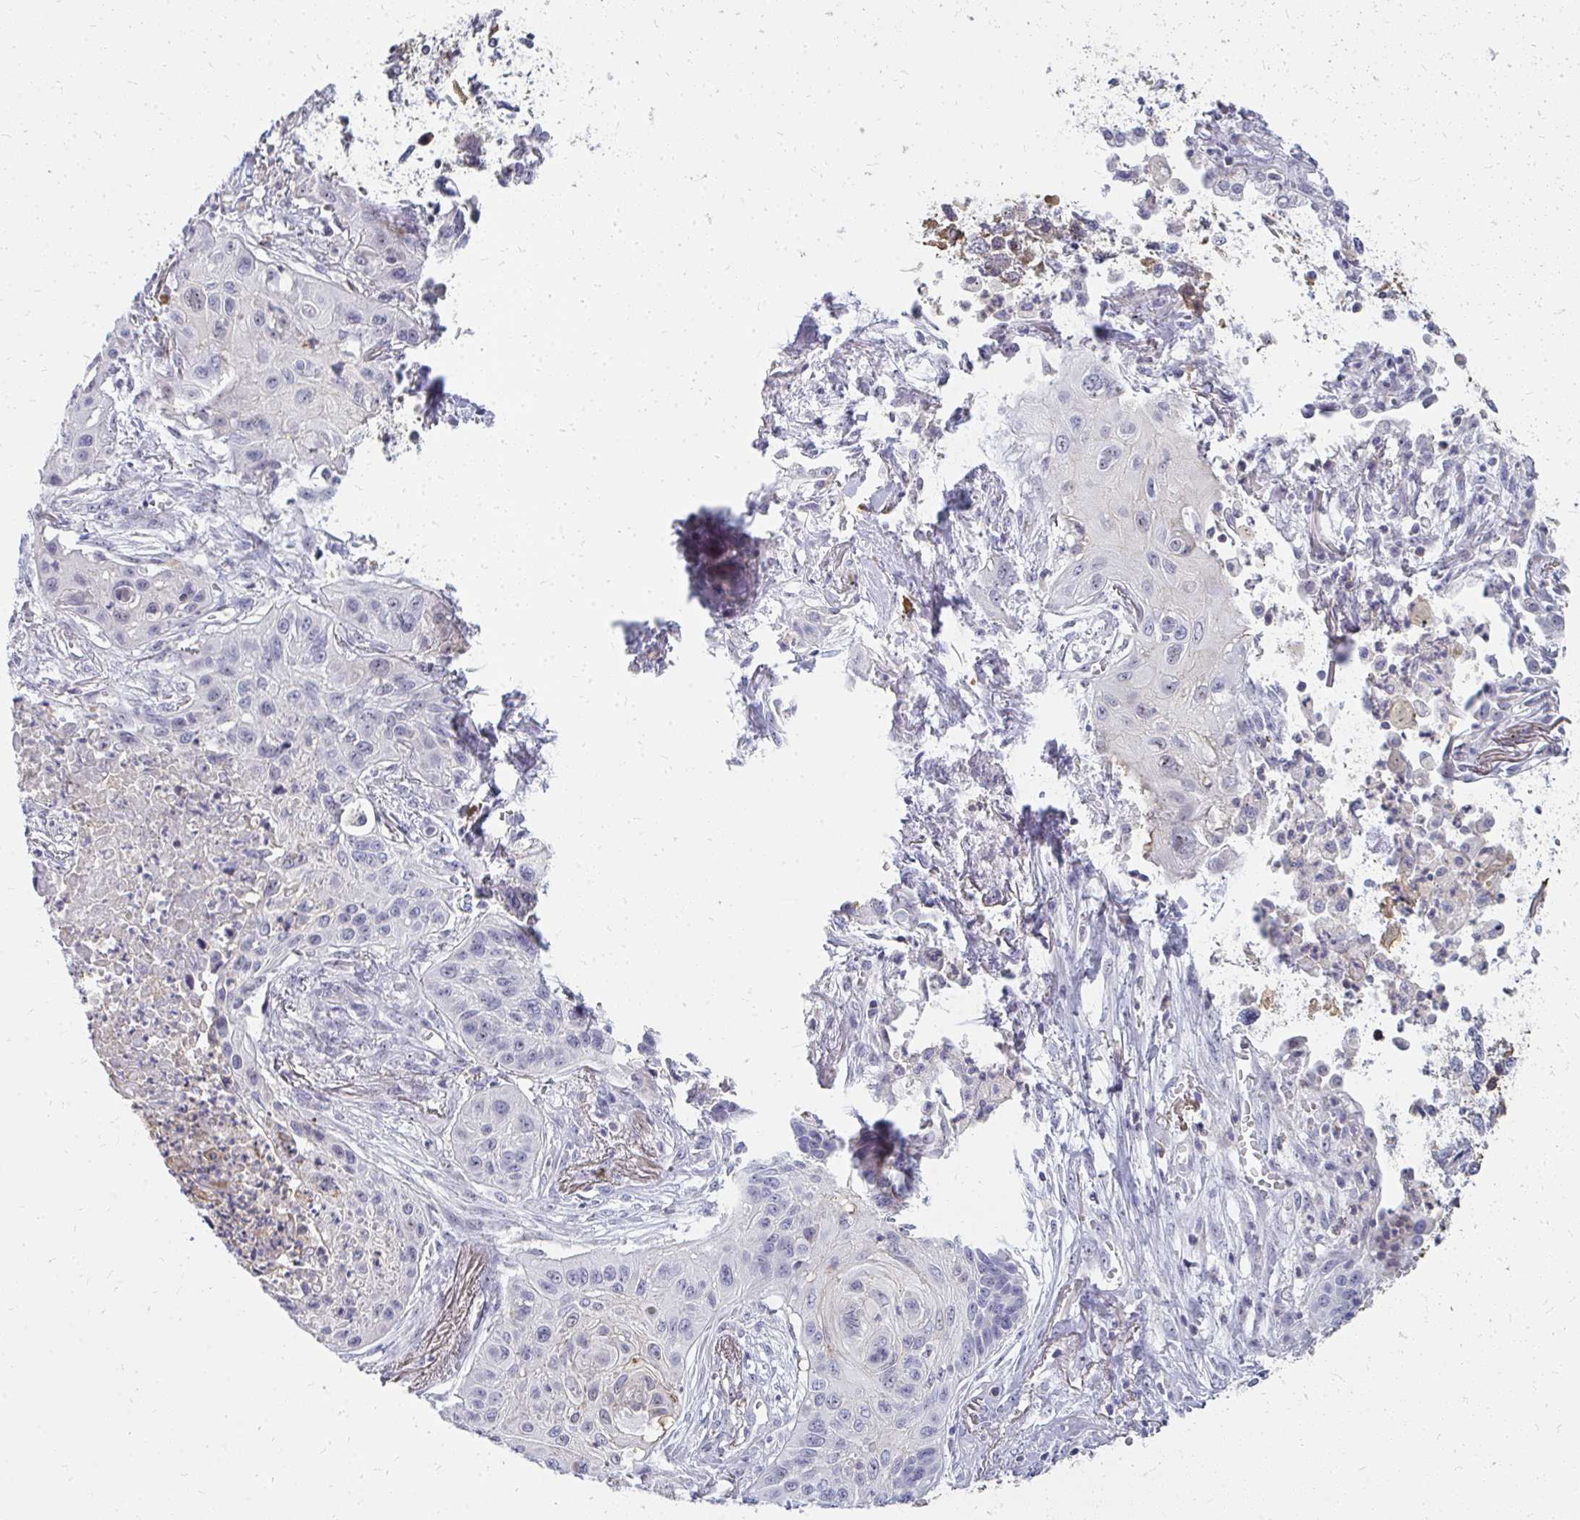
{"staining": {"intensity": "negative", "quantity": "none", "location": "none"}, "tissue": "lung cancer", "cell_type": "Tumor cells", "image_type": "cancer", "snomed": [{"axis": "morphology", "description": "Squamous cell carcinoma, NOS"}, {"axis": "topography", "description": "Lung"}], "caption": "Lung squamous cell carcinoma was stained to show a protein in brown. There is no significant expression in tumor cells. The staining is performed using DAB brown chromogen with nuclei counter-stained in using hematoxylin.", "gene": "FAM9A", "patient": {"sex": "male", "age": 71}}